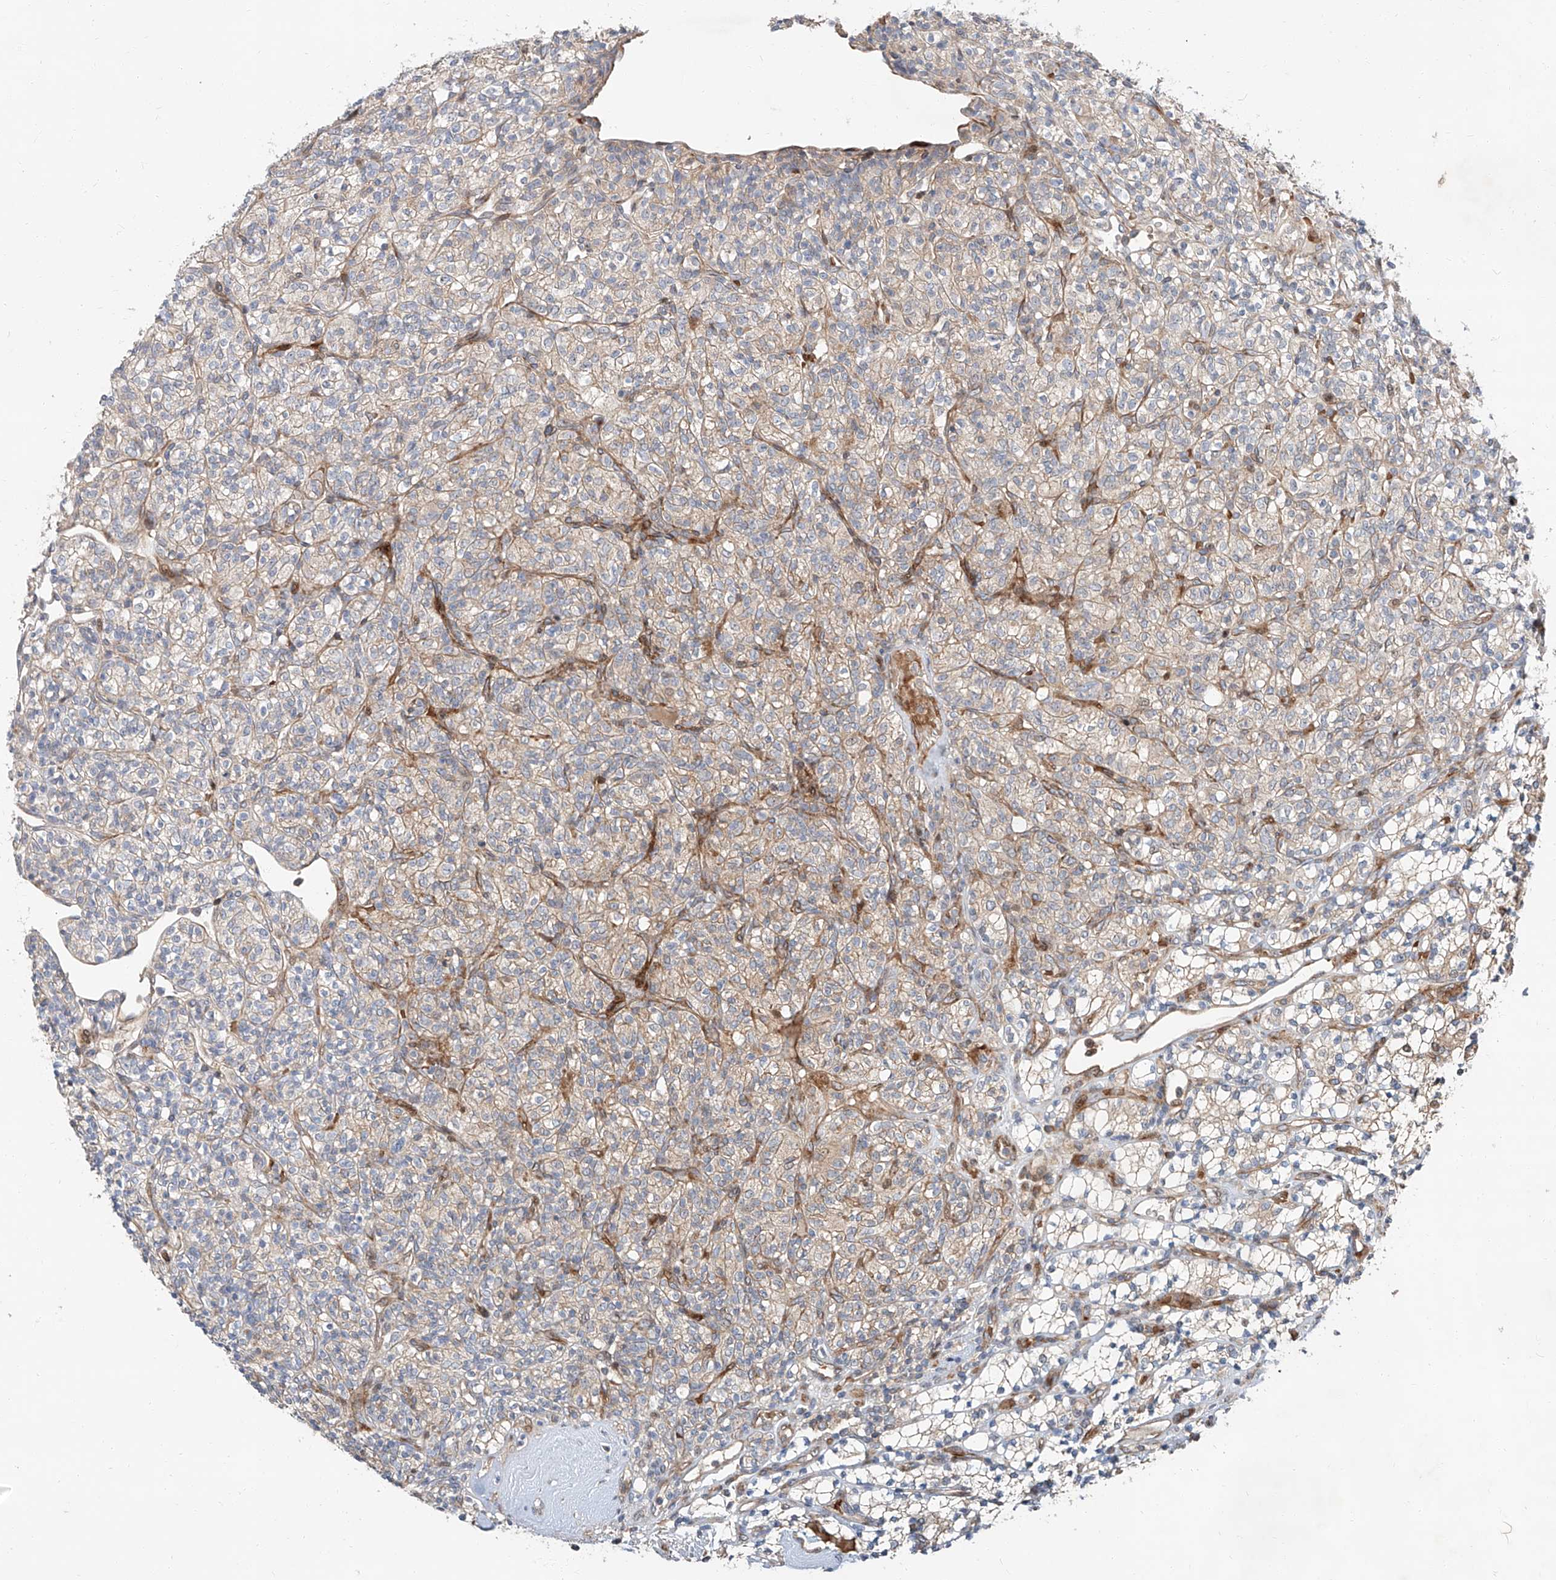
{"staining": {"intensity": "weak", "quantity": "<25%", "location": "cytoplasmic/membranous"}, "tissue": "renal cancer", "cell_type": "Tumor cells", "image_type": "cancer", "snomed": [{"axis": "morphology", "description": "Adenocarcinoma, NOS"}, {"axis": "topography", "description": "Kidney"}], "caption": "This is a histopathology image of immunohistochemistry staining of adenocarcinoma (renal), which shows no positivity in tumor cells.", "gene": "USF3", "patient": {"sex": "male", "age": 77}}